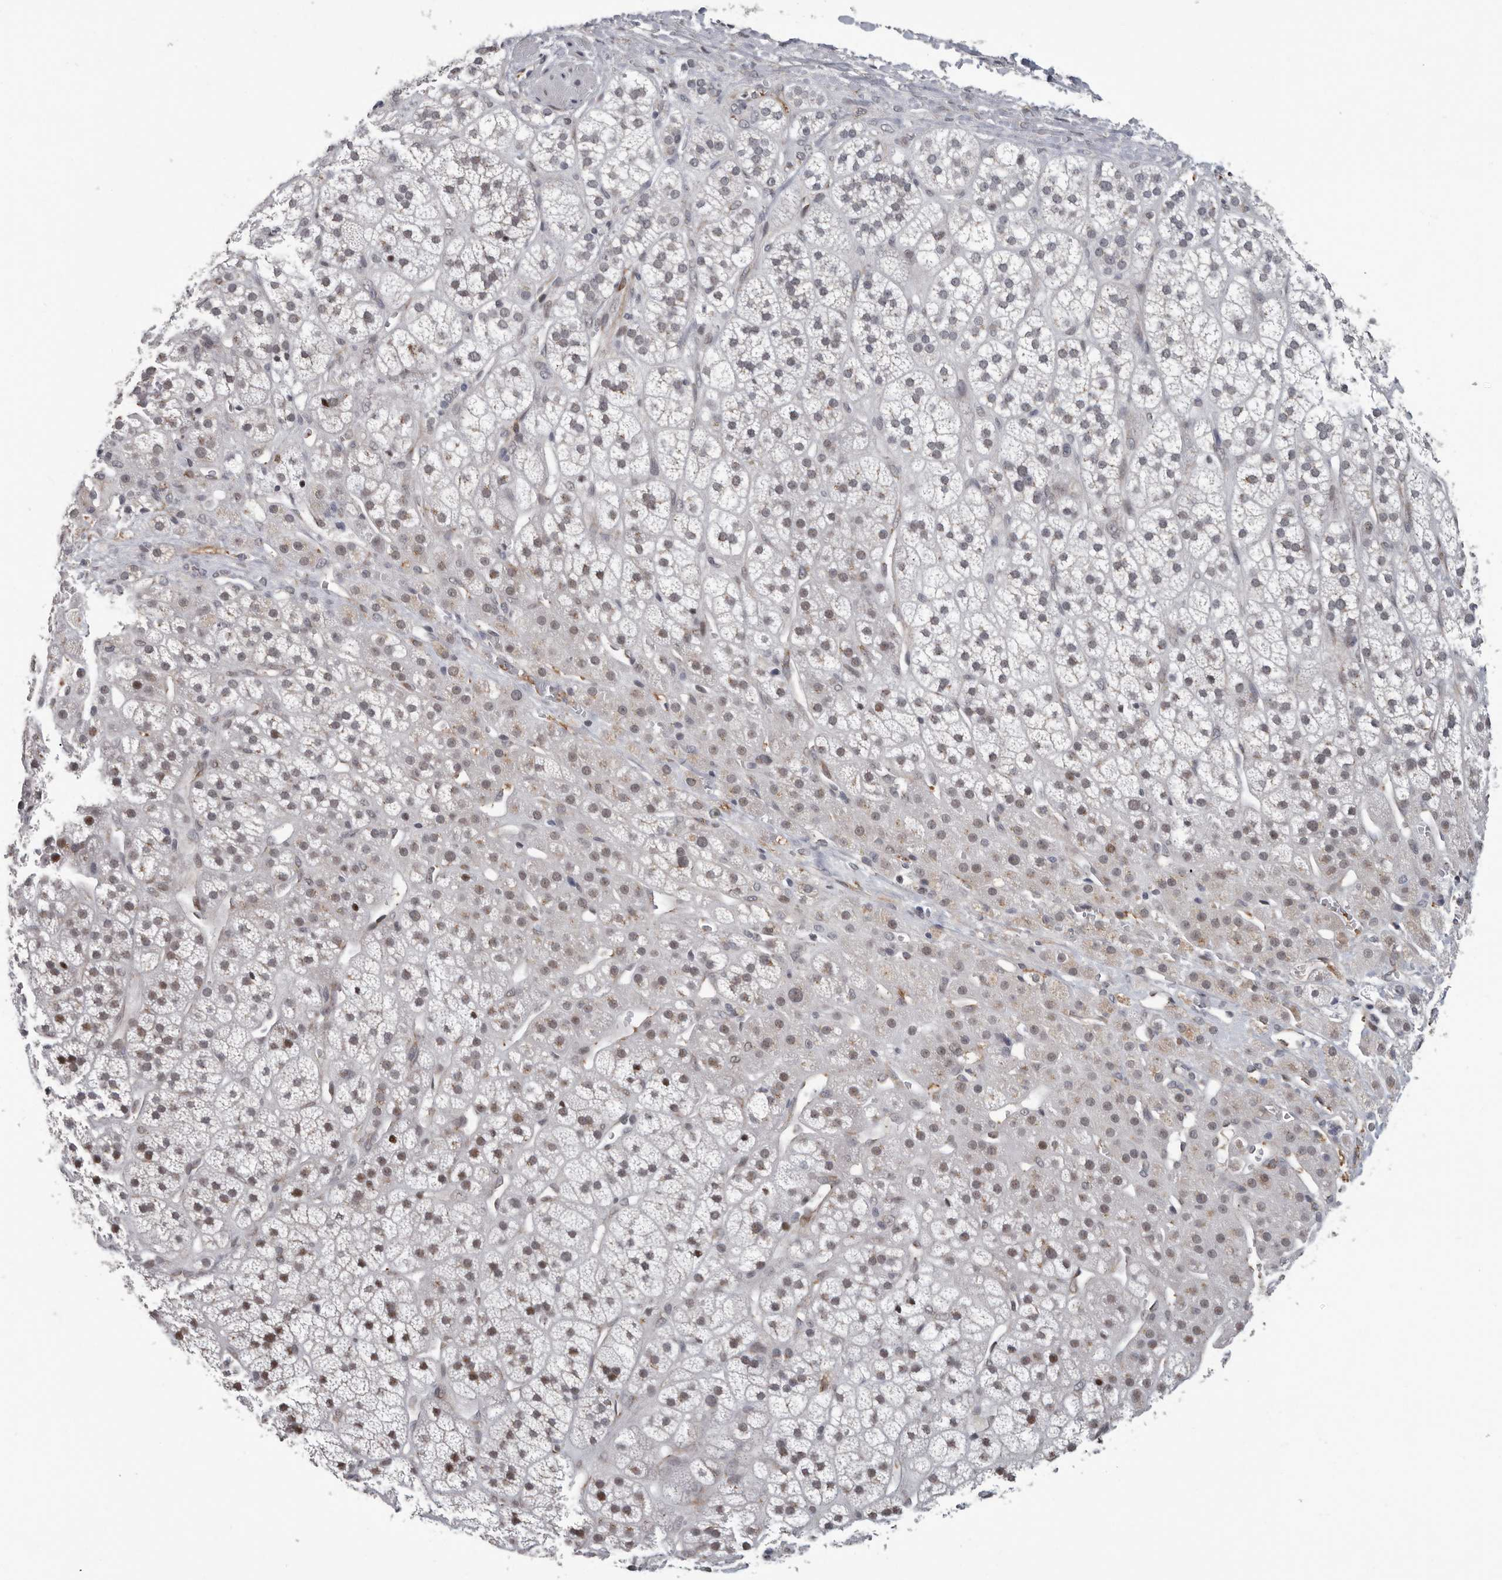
{"staining": {"intensity": "negative", "quantity": "none", "location": "none"}, "tissue": "adrenal gland", "cell_type": "Glandular cells", "image_type": "normal", "snomed": [{"axis": "morphology", "description": "Normal tissue, NOS"}, {"axis": "topography", "description": "Adrenal gland"}], "caption": "A high-resolution micrograph shows immunohistochemistry (IHC) staining of unremarkable adrenal gland, which demonstrates no significant staining in glandular cells.", "gene": "RALGPS2", "patient": {"sex": "male", "age": 56}}